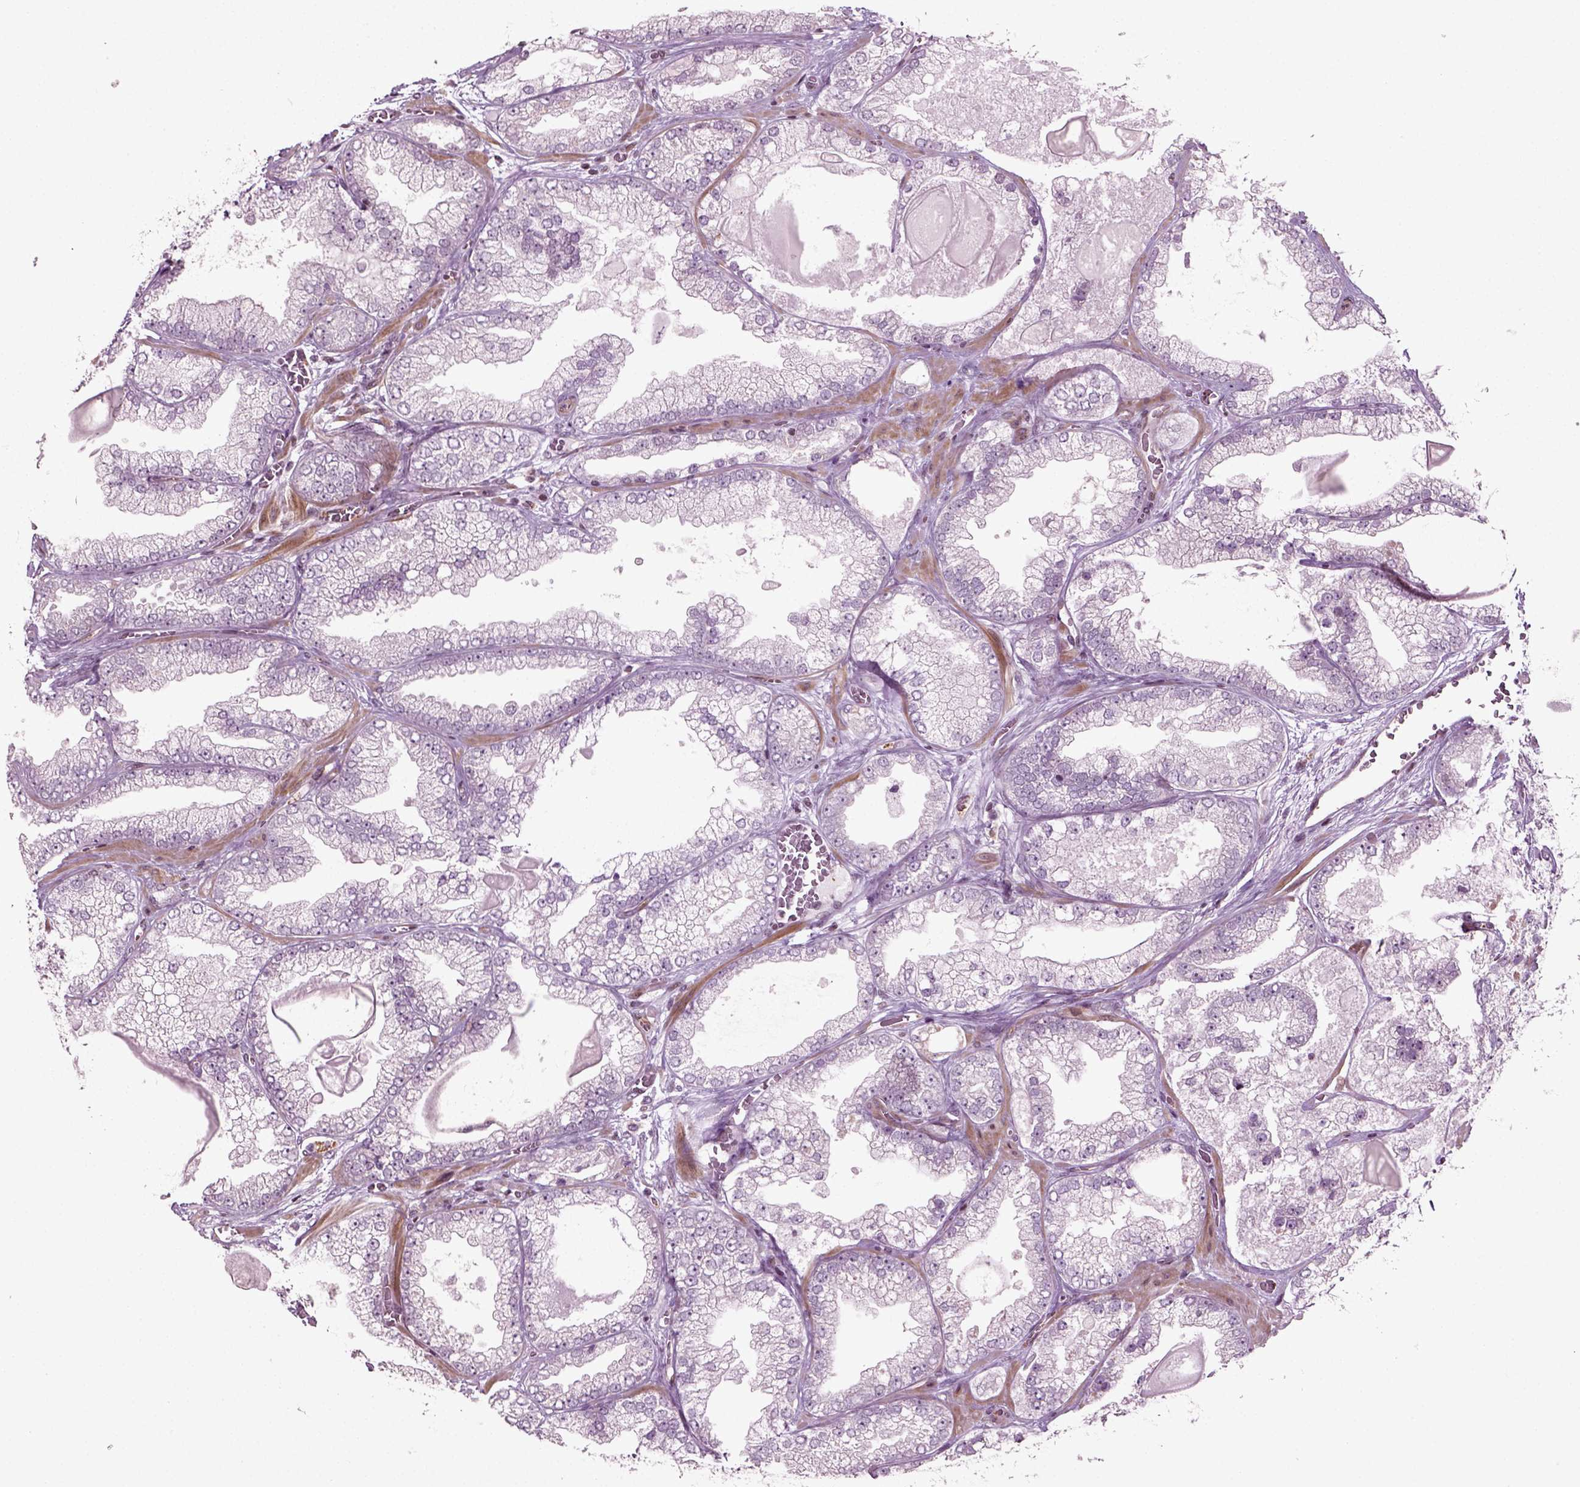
{"staining": {"intensity": "negative", "quantity": "none", "location": "none"}, "tissue": "prostate cancer", "cell_type": "Tumor cells", "image_type": "cancer", "snomed": [{"axis": "morphology", "description": "Adenocarcinoma, Low grade"}, {"axis": "topography", "description": "Prostate"}], "caption": "Human adenocarcinoma (low-grade) (prostate) stained for a protein using IHC demonstrates no expression in tumor cells.", "gene": "HEYL", "patient": {"sex": "male", "age": 57}}